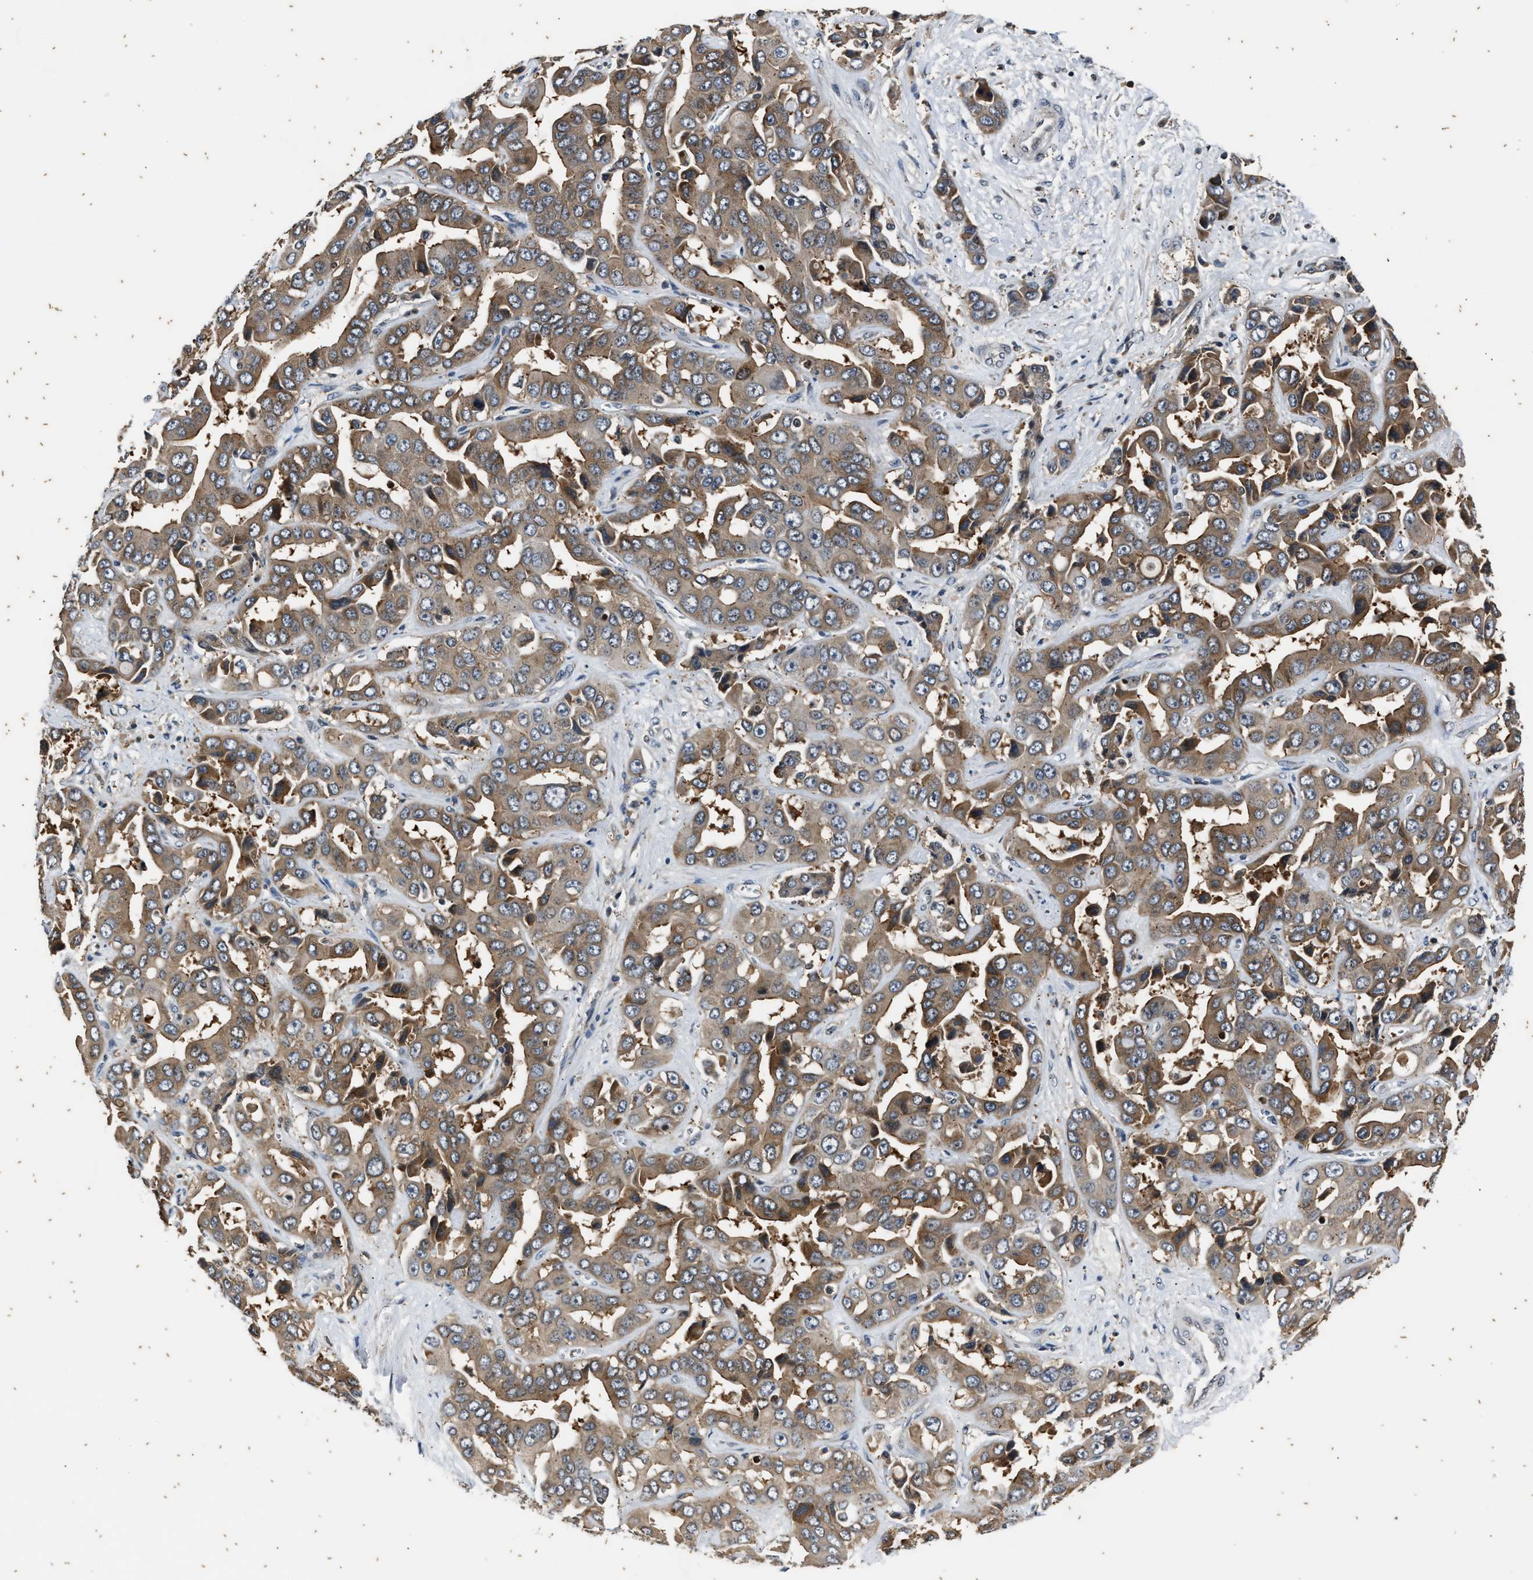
{"staining": {"intensity": "moderate", "quantity": ">75%", "location": "cytoplasmic/membranous"}, "tissue": "liver cancer", "cell_type": "Tumor cells", "image_type": "cancer", "snomed": [{"axis": "morphology", "description": "Cholangiocarcinoma"}, {"axis": "topography", "description": "Liver"}], "caption": "Human cholangiocarcinoma (liver) stained with a brown dye reveals moderate cytoplasmic/membranous positive expression in about >75% of tumor cells.", "gene": "PTPN7", "patient": {"sex": "female", "age": 52}}